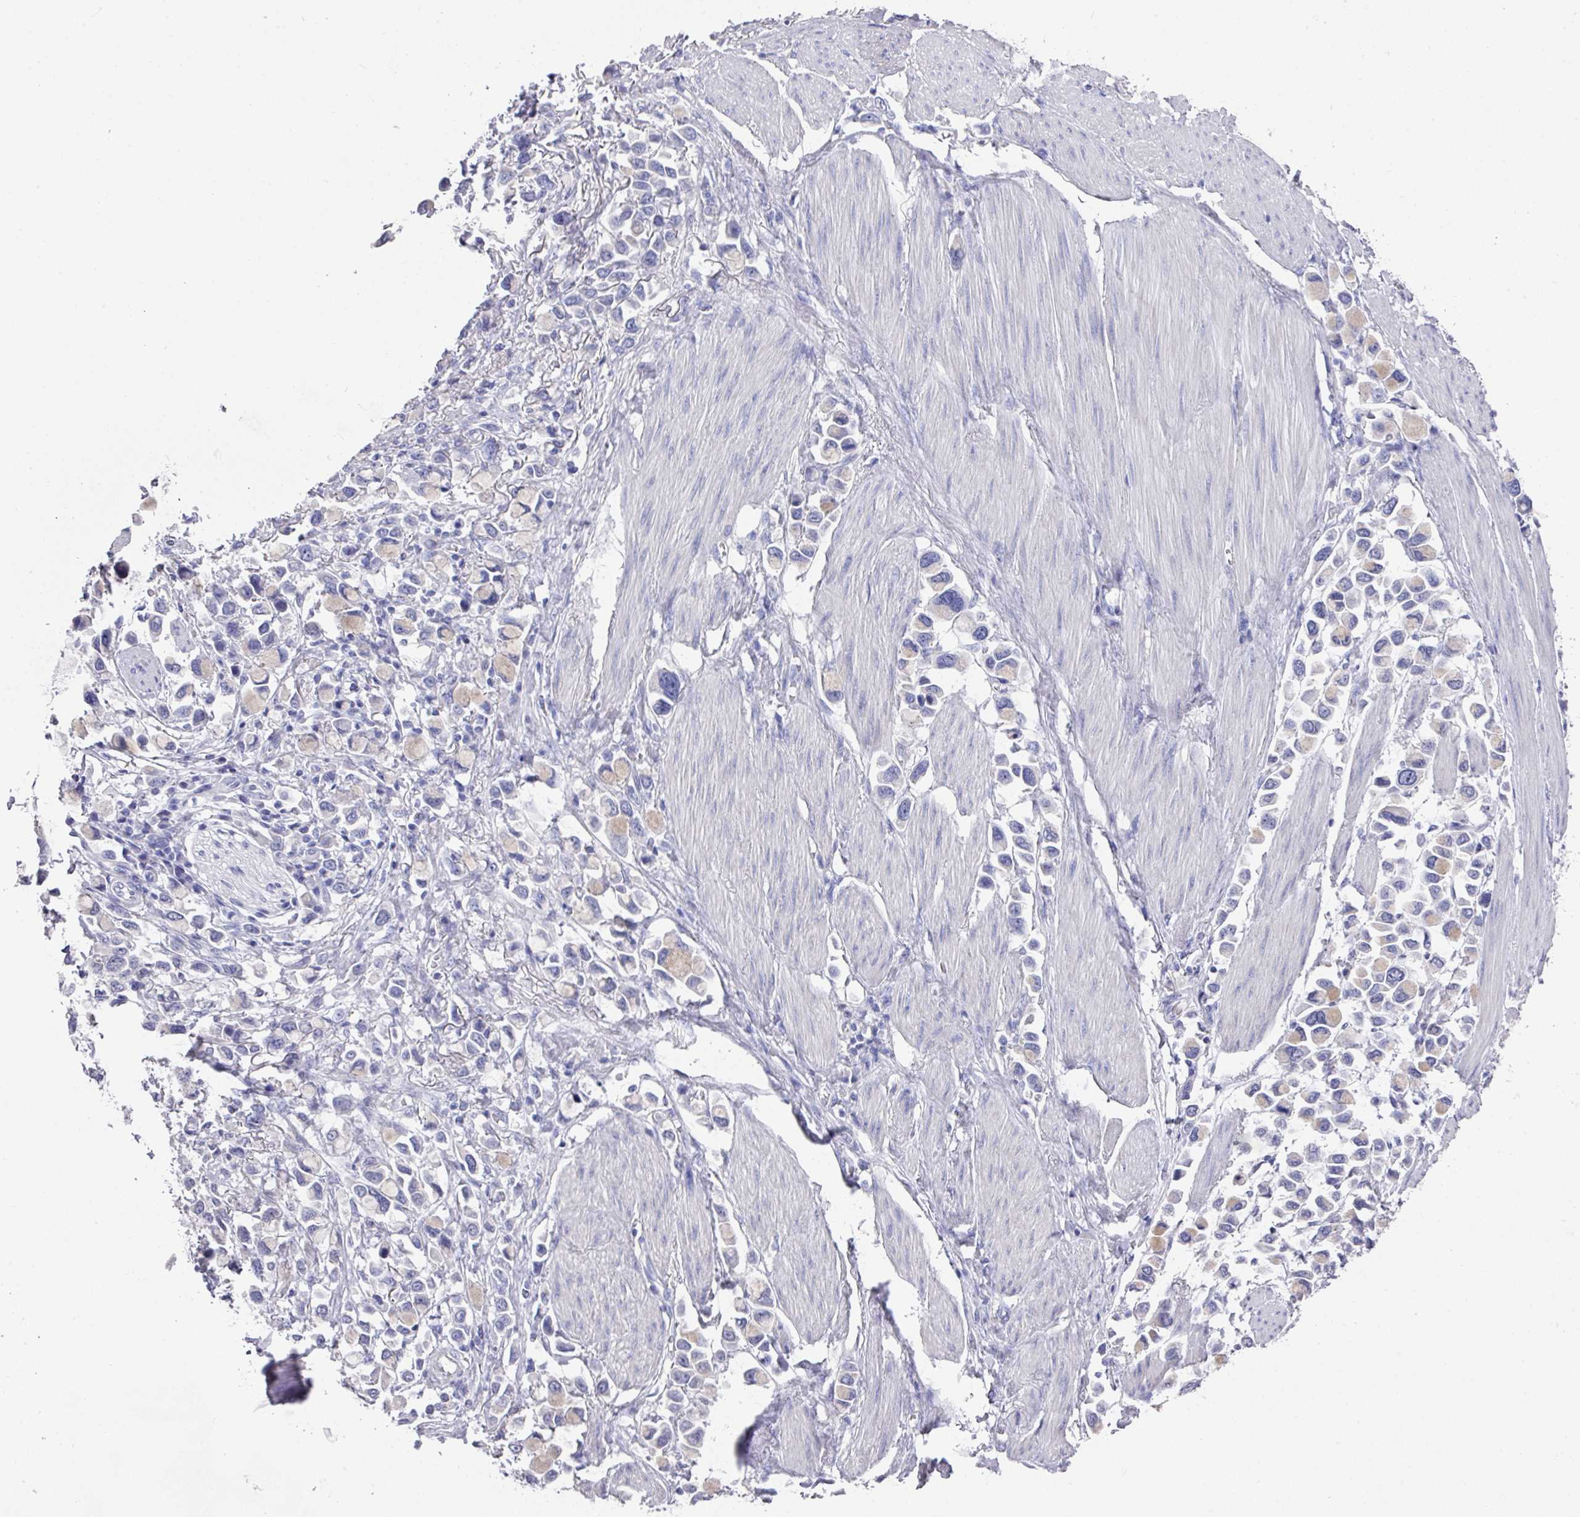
{"staining": {"intensity": "weak", "quantity": "<25%", "location": "cytoplasmic/membranous"}, "tissue": "stomach cancer", "cell_type": "Tumor cells", "image_type": "cancer", "snomed": [{"axis": "morphology", "description": "Adenocarcinoma, NOS"}, {"axis": "topography", "description": "Stomach"}], "caption": "High magnification brightfield microscopy of stomach adenocarcinoma stained with DAB (3,3'-diaminobenzidine) (brown) and counterstained with hematoxylin (blue): tumor cells show no significant expression.", "gene": "DAZL", "patient": {"sex": "female", "age": 81}}